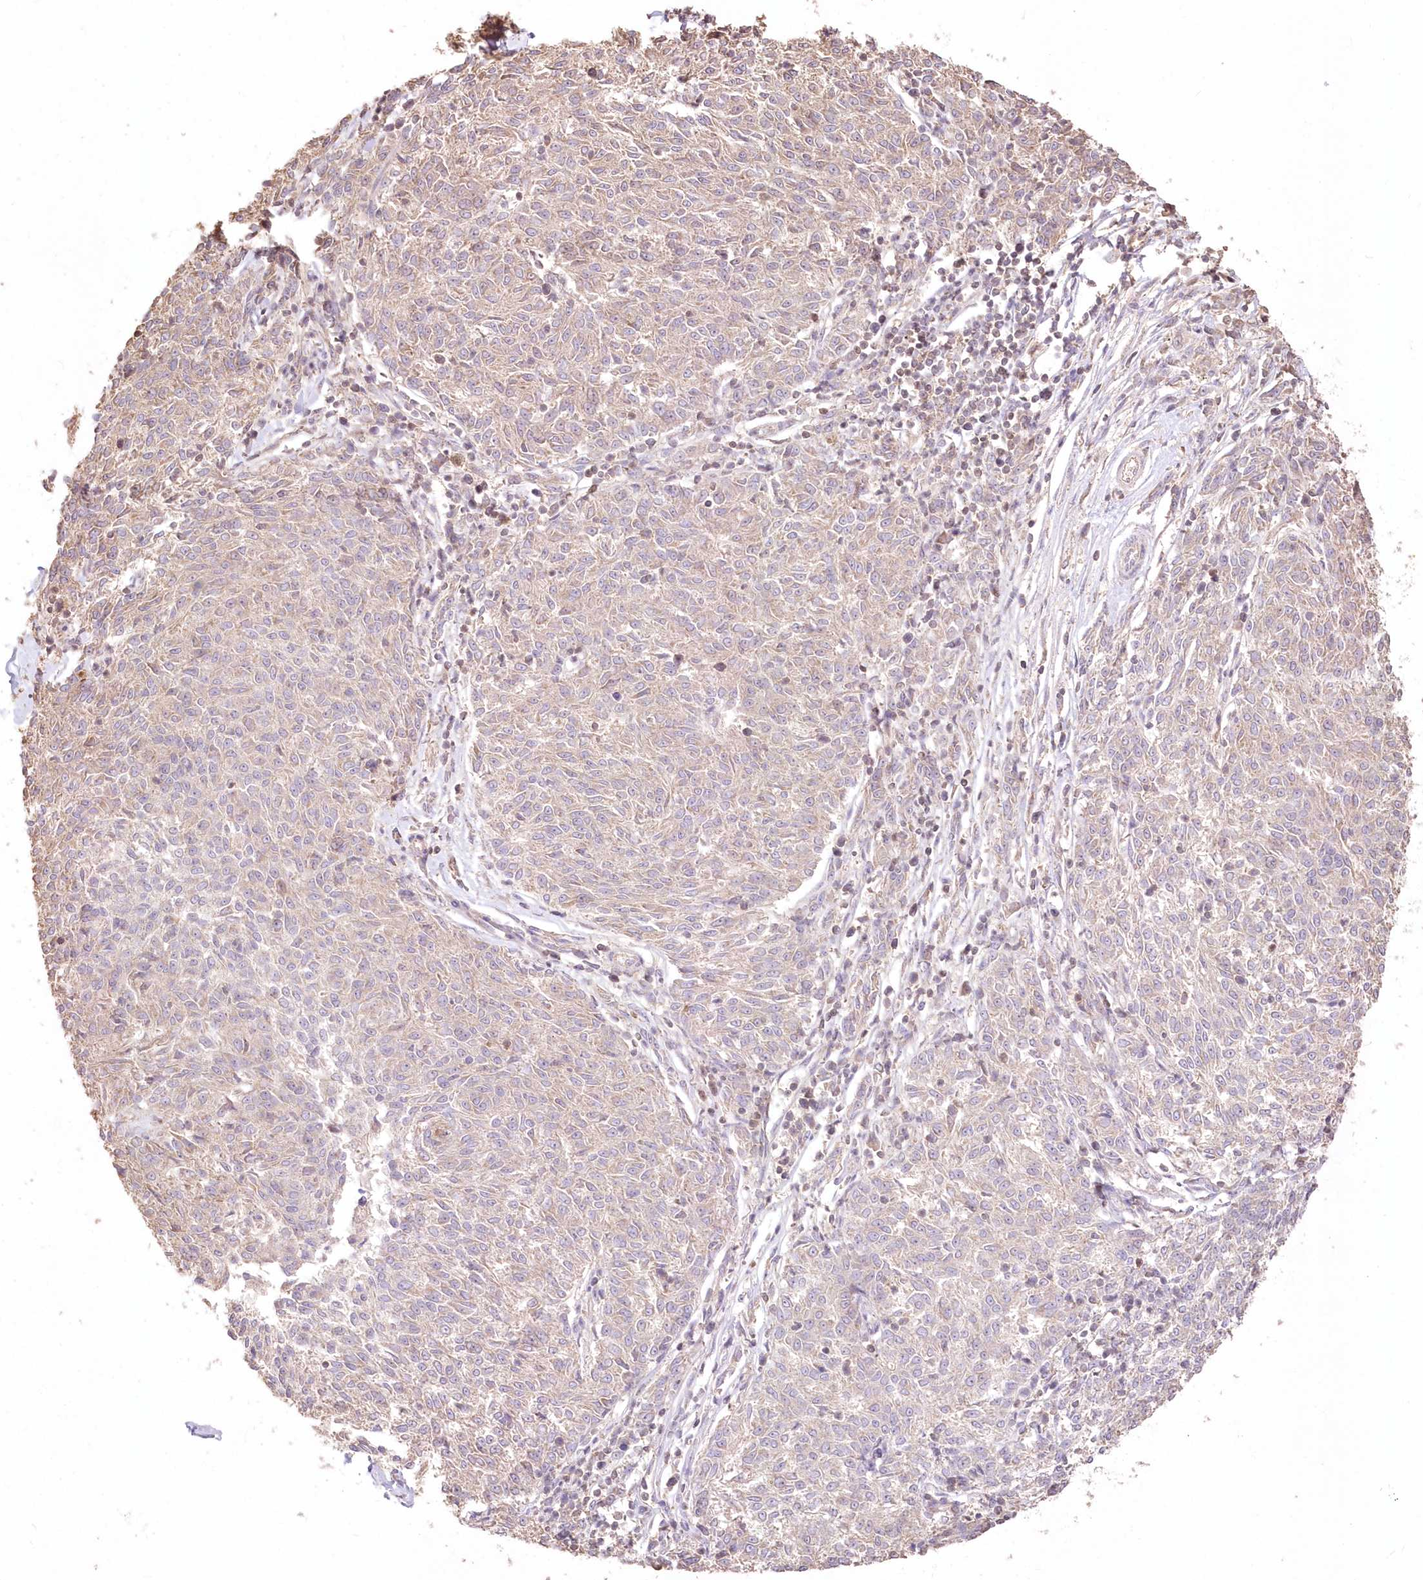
{"staining": {"intensity": "weak", "quantity": "<25%", "location": "cytoplasmic/membranous"}, "tissue": "melanoma", "cell_type": "Tumor cells", "image_type": "cancer", "snomed": [{"axis": "morphology", "description": "Malignant melanoma, NOS"}, {"axis": "topography", "description": "Skin"}], "caption": "Tumor cells show no significant protein staining in malignant melanoma.", "gene": "STK17B", "patient": {"sex": "female", "age": 72}}